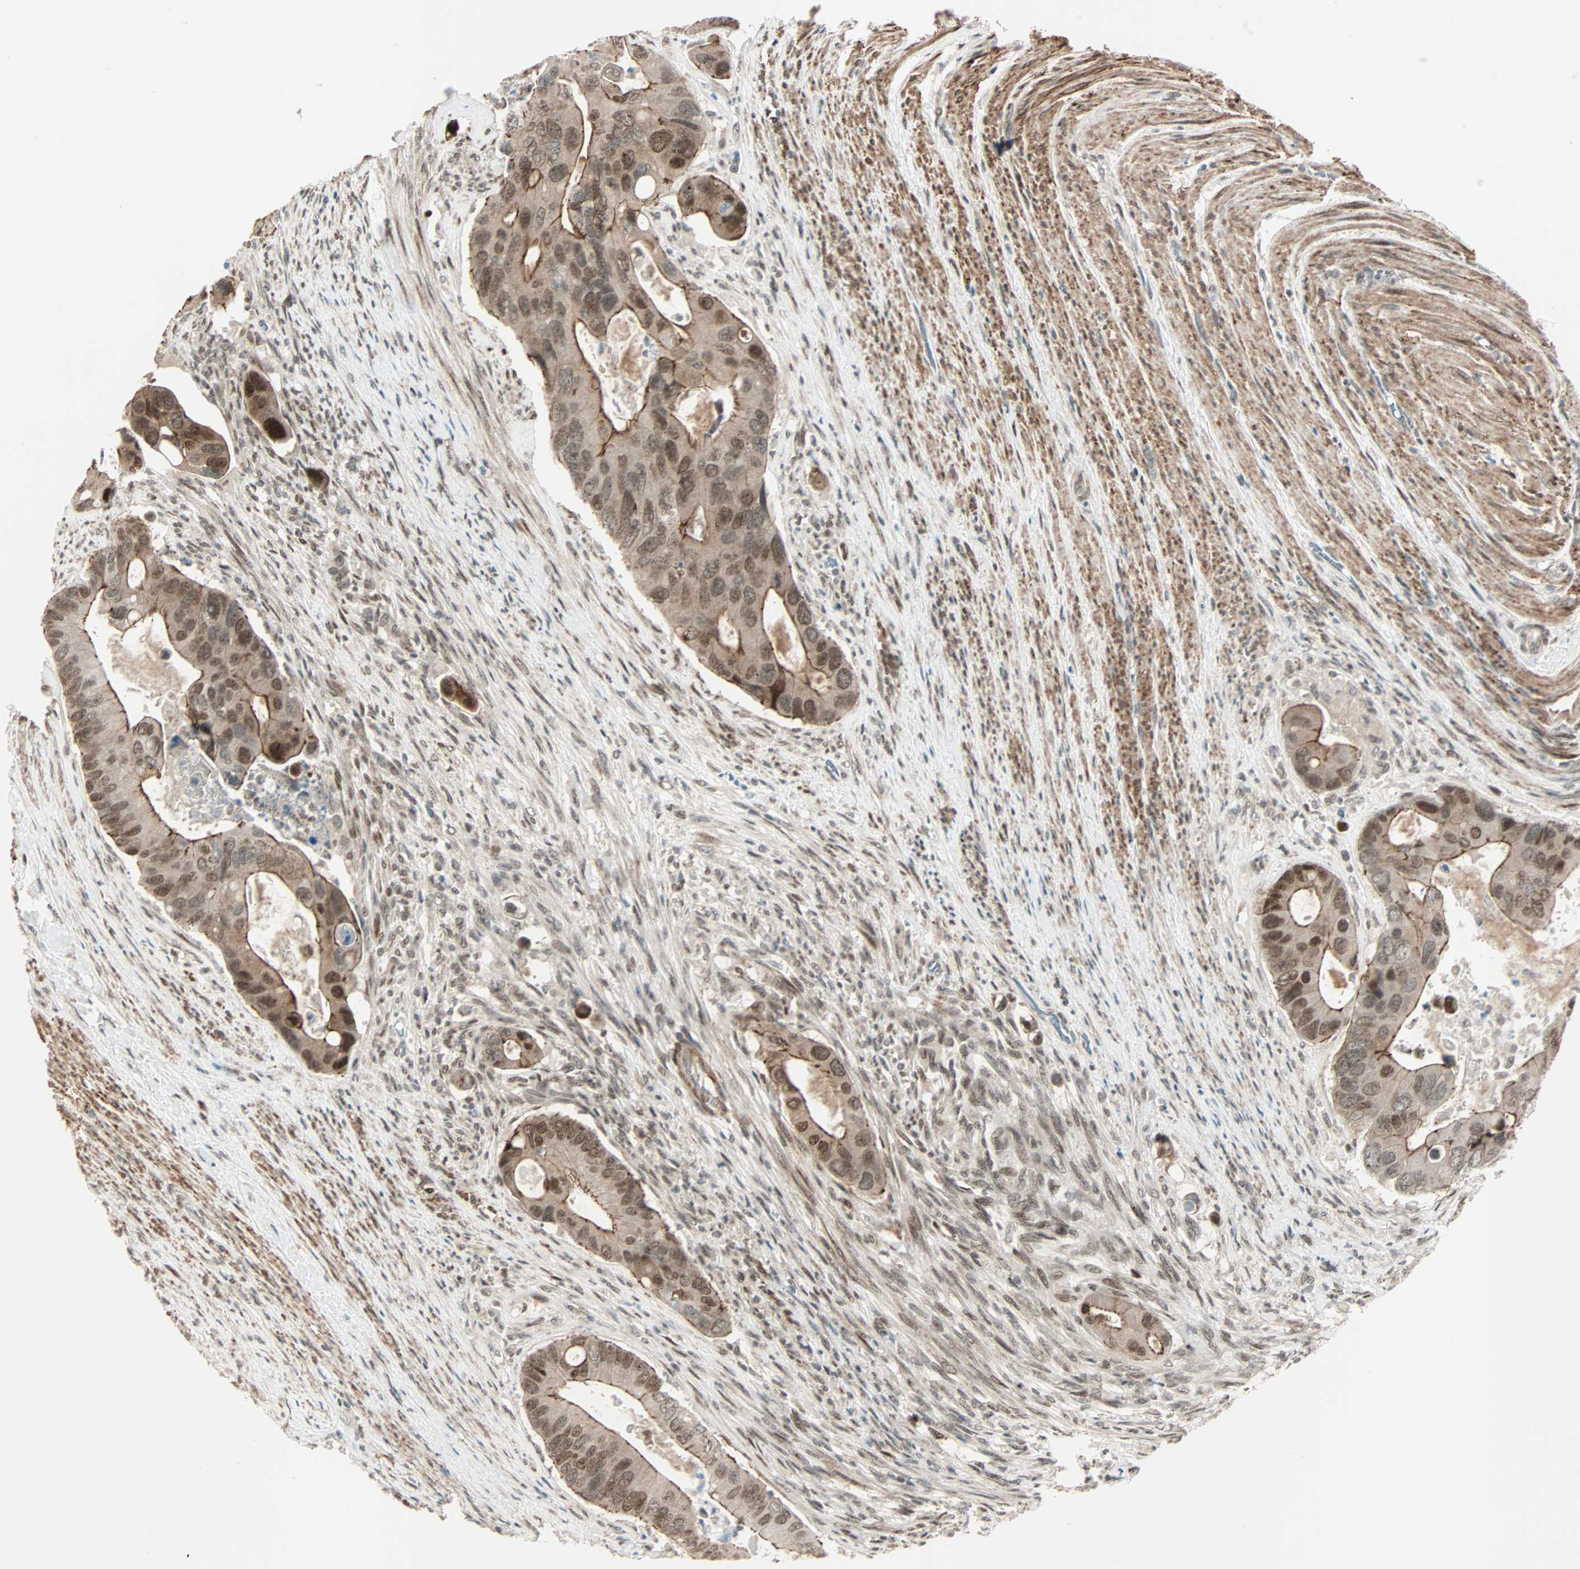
{"staining": {"intensity": "moderate", "quantity": ">75%", "location": "cytoplasmic/membranous,nuclear"}, "tissue": "colorectal cancer", "cell_type": "Tumor cells", "image_type": "cancer", "snomed": [{"axis": "morphology", "description": "Adenocarcinoma, NOS"}, {"axis": "topography", "description": "Rectum"}], "caption": "High-magnification brightfield microscopy of colorectal cancer (adenocarcinoma) stained with DAB (brown) and counterstained with hematoxylin (blue). tumor cells exhibit moderate cytoplasmic/membranous and nuclear positivity is present in approximately>75% of cells.", "gene": "CBX4", "patient": {"sex": "female", "age": 57}}